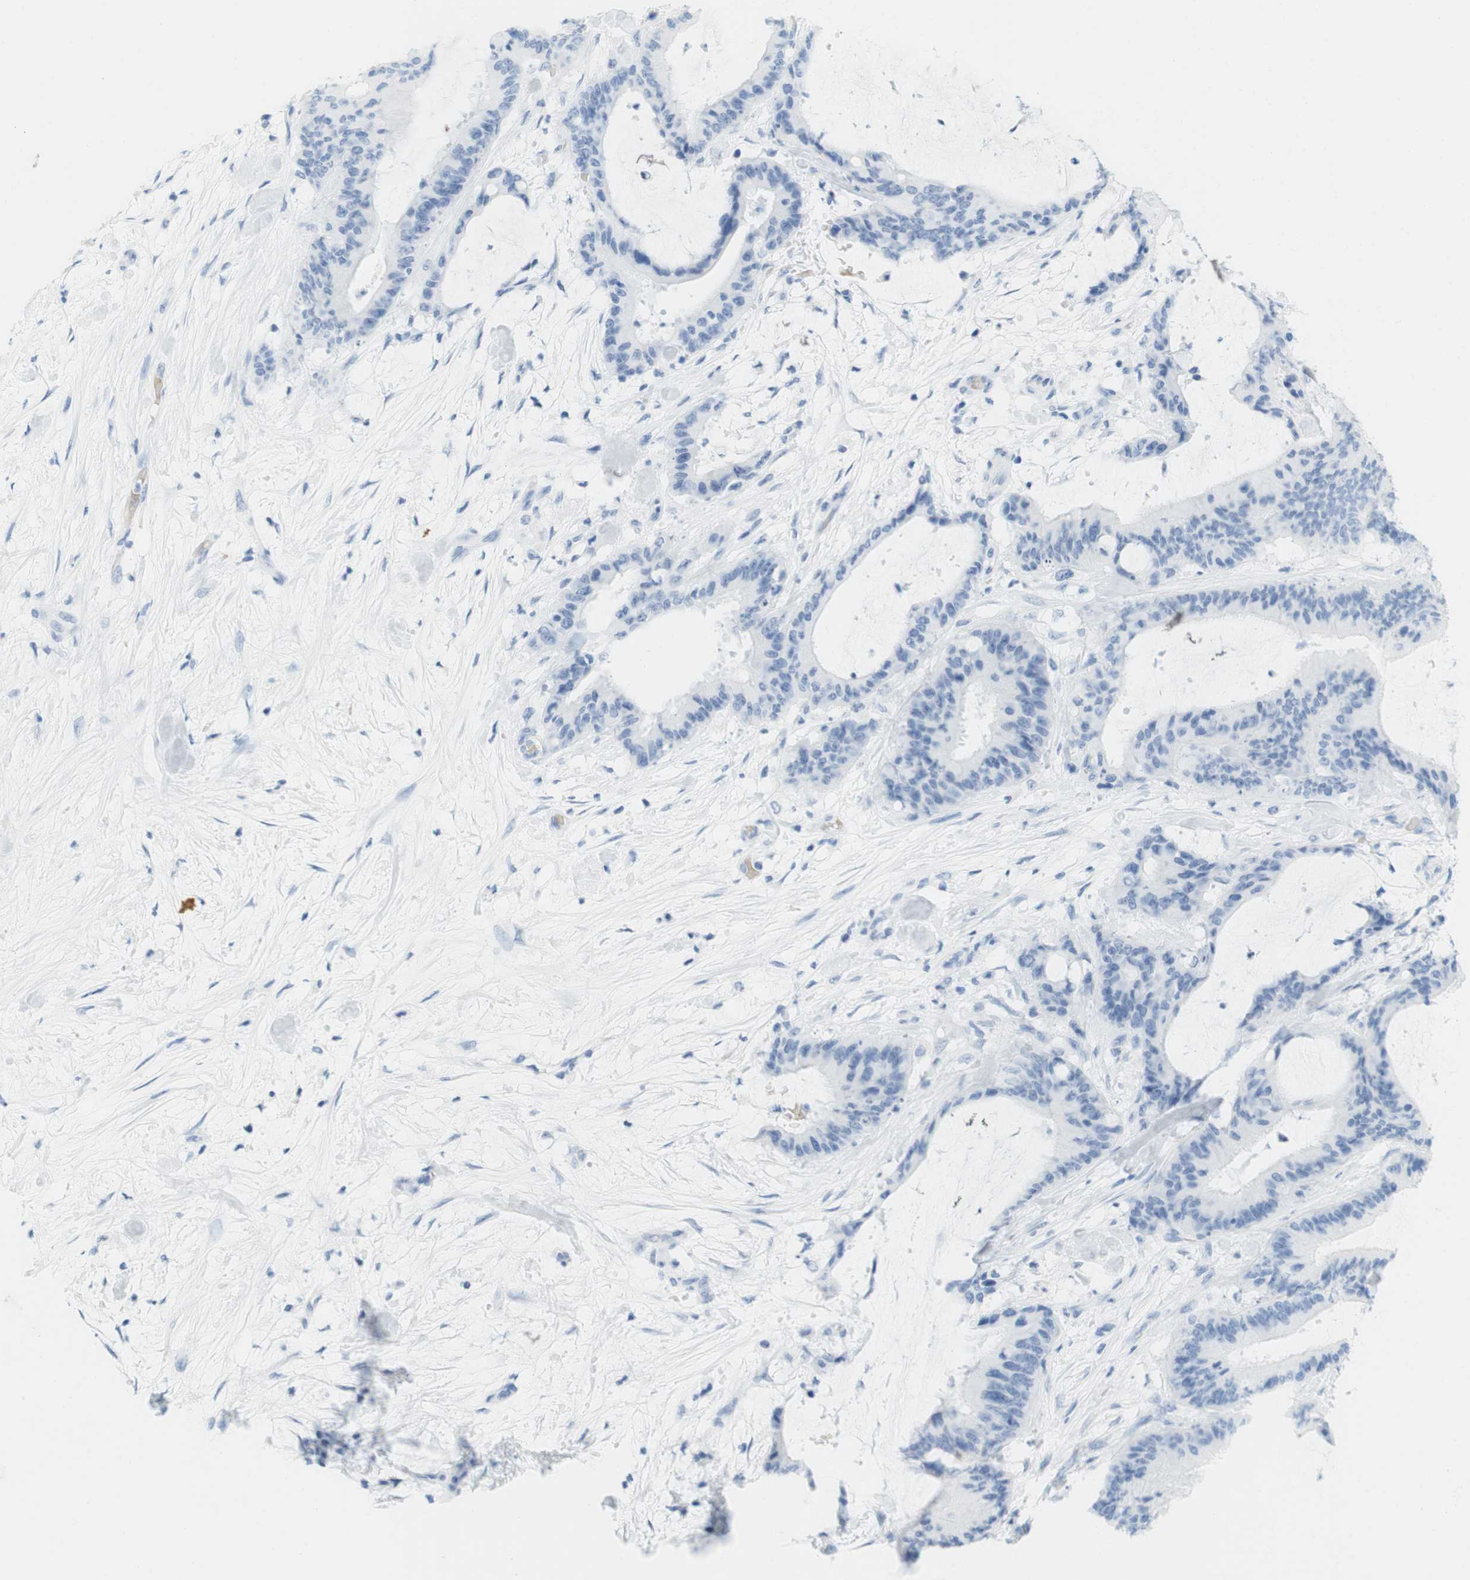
{"staining": {"intensity": "negative", "quantity": "none", "location": "none"}, "tissue": "liver cancer", "cell_type": "Tumor cells", "image_type": "cancer", "snomed": [{"axis": "morphology", "description": "Cholangiocarcinoma"}, {"axis": "topography", "description": "Liver"}], "caption": "The micrograph shows no significant expression in tumor cells of liver cholangiocarcinoma.", "gene": "TNNT2", "patient": {"sex": "female", "age": 73}}